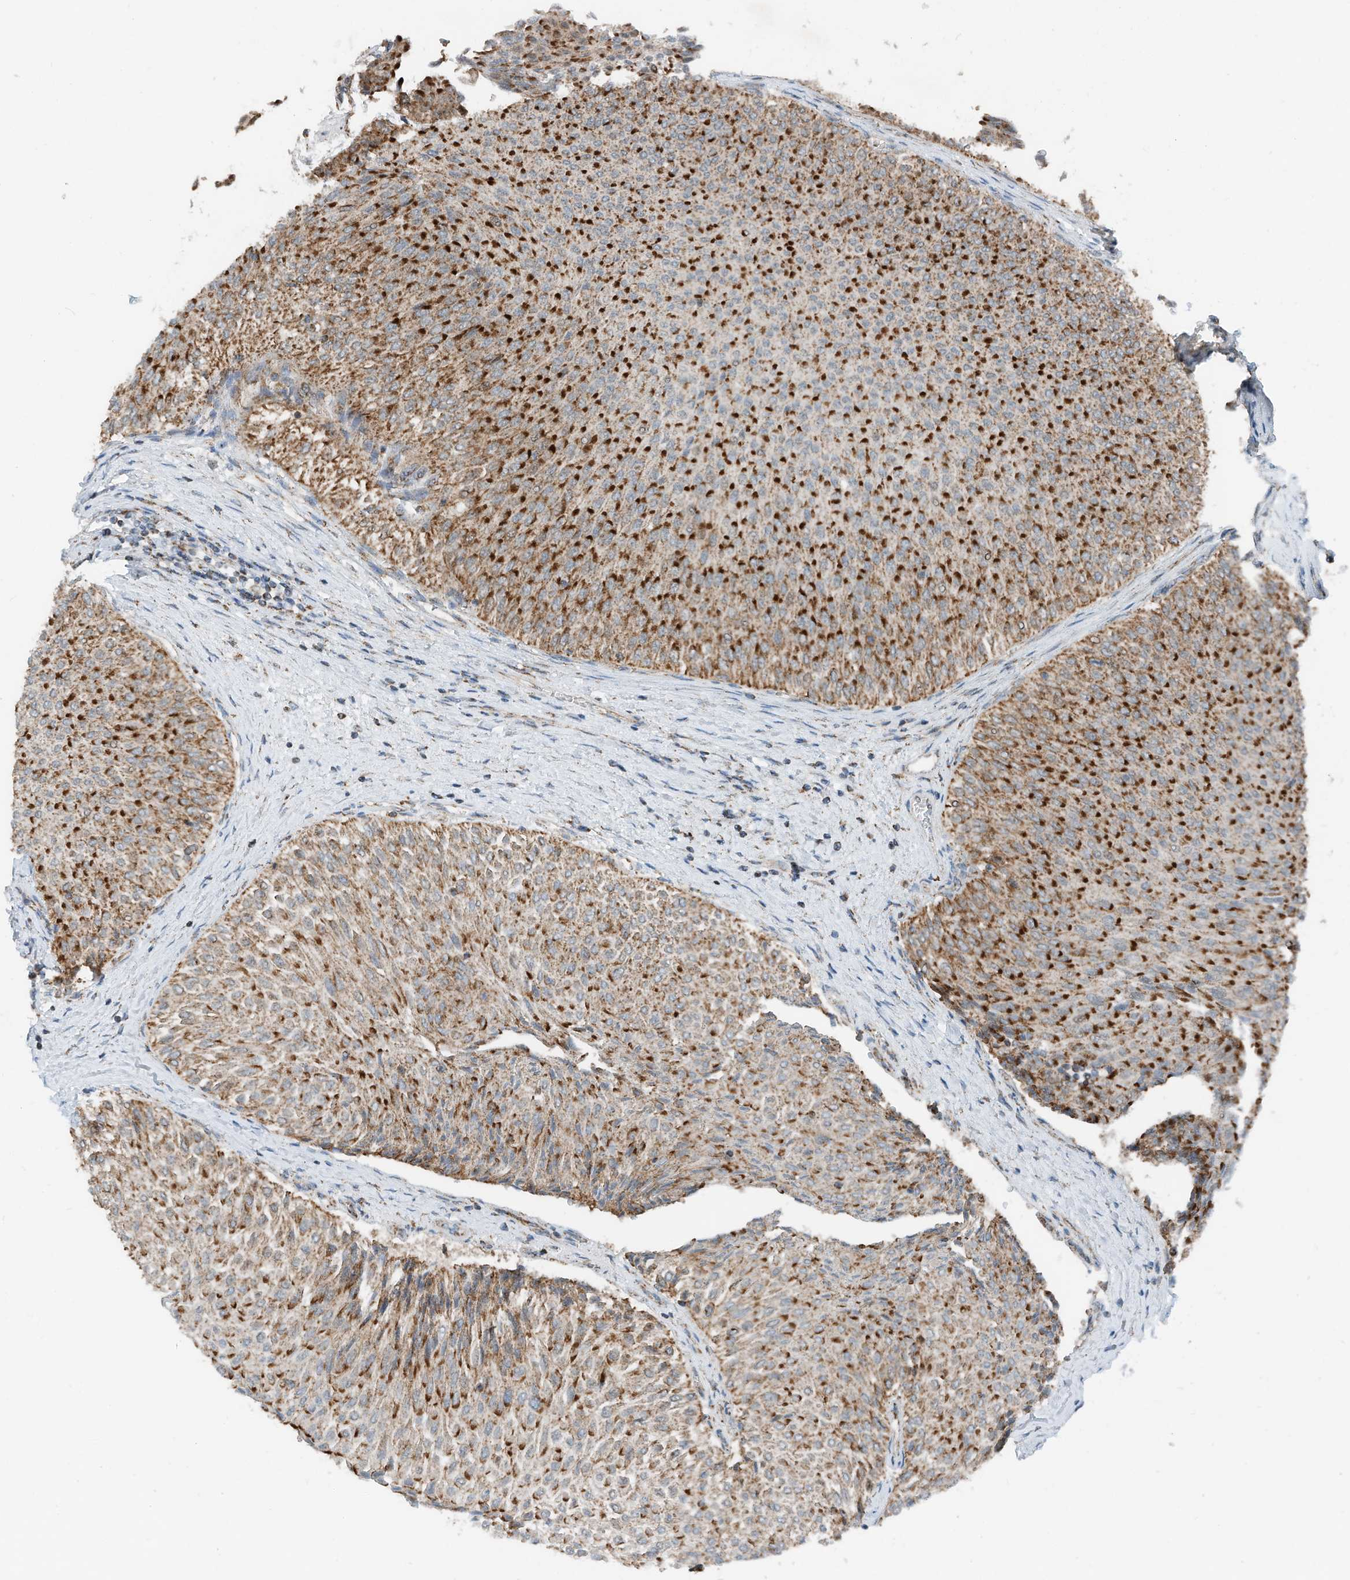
{"staining": {"intensity": "strong", "quantity": ">75%", "location": "cytoplasmic/membranous"}, "tissue": "urothelial cancer", "cell_type": "Tumor cells", "image_type": "cancer", "snomed": [{"axis": "morphology", "description": "Urothelial carcinoma, Low grade"}, {"axis": "topography", "description": "Urinary bladder"}], "caption": "High-power microscopy captured an immunohistochemistry image of urothelial cancer, revealing strong cytoplasmic/membranous positivity in about >75% of tumor cells.", "gene": "RMND1", "patient": {"sex": "male", "age": 78}}